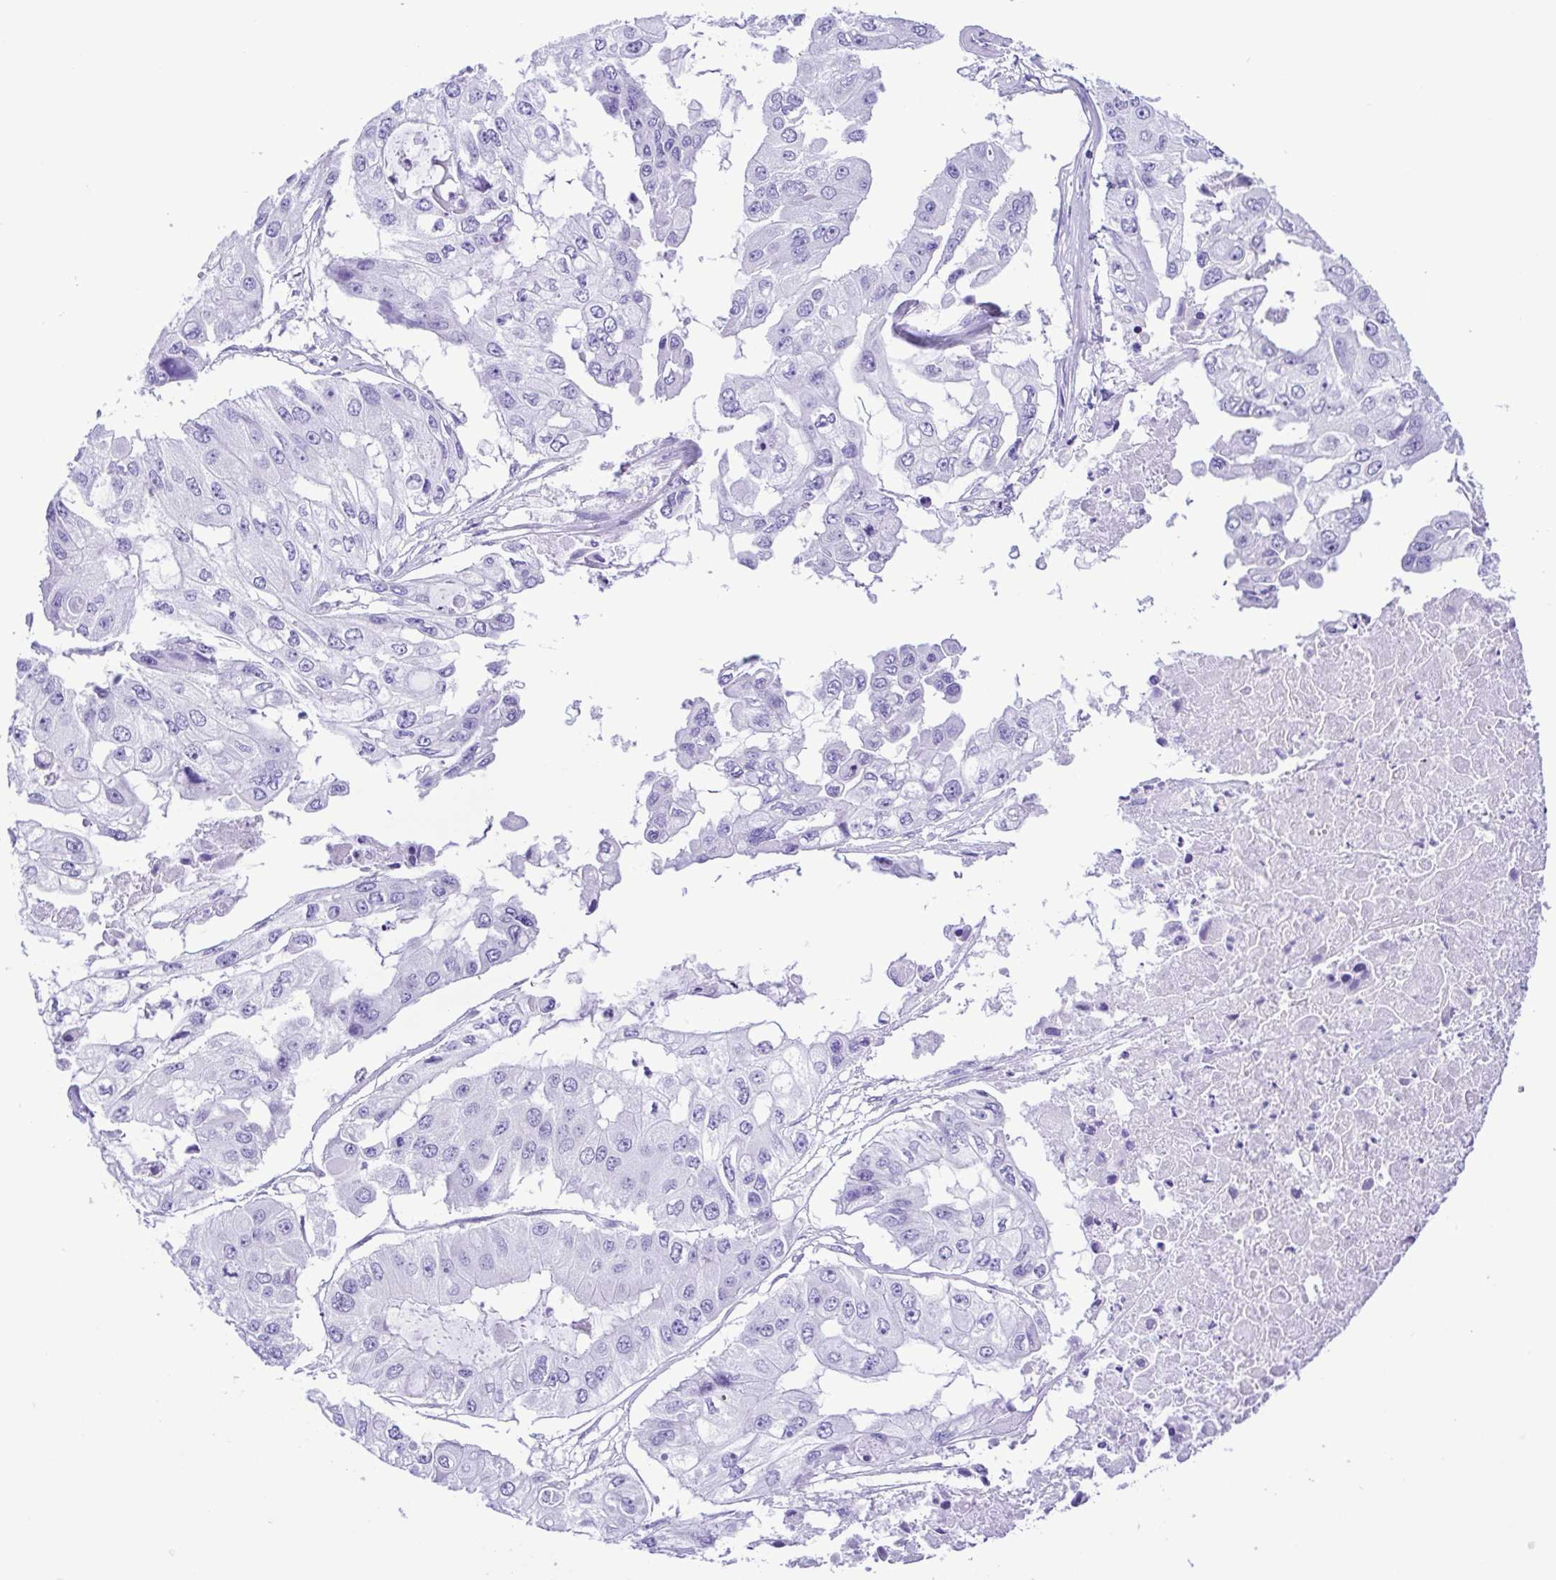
{"staining": {"intensity": "negative", "quantity": "none", "location": "none"}, "tissue": "ovarian cancer", "cell_type": "Tumor cells", "image_type": "cancer", "snomed": [{"axis": "morphology", "description": "Cystadenocarcinoma, serous, NOS"}, {"axis": "topography", "description": "Ovary"}], "caption": "High power microscopy photomicrograph of an immunohistochemistry (IHC) photomicrograph of serous cystadenocarcinoma (ovarian), revealing no significant positivity in tumor cells.", "gene": "ERP27", "patient": {"sex": "female", "age": 56}}